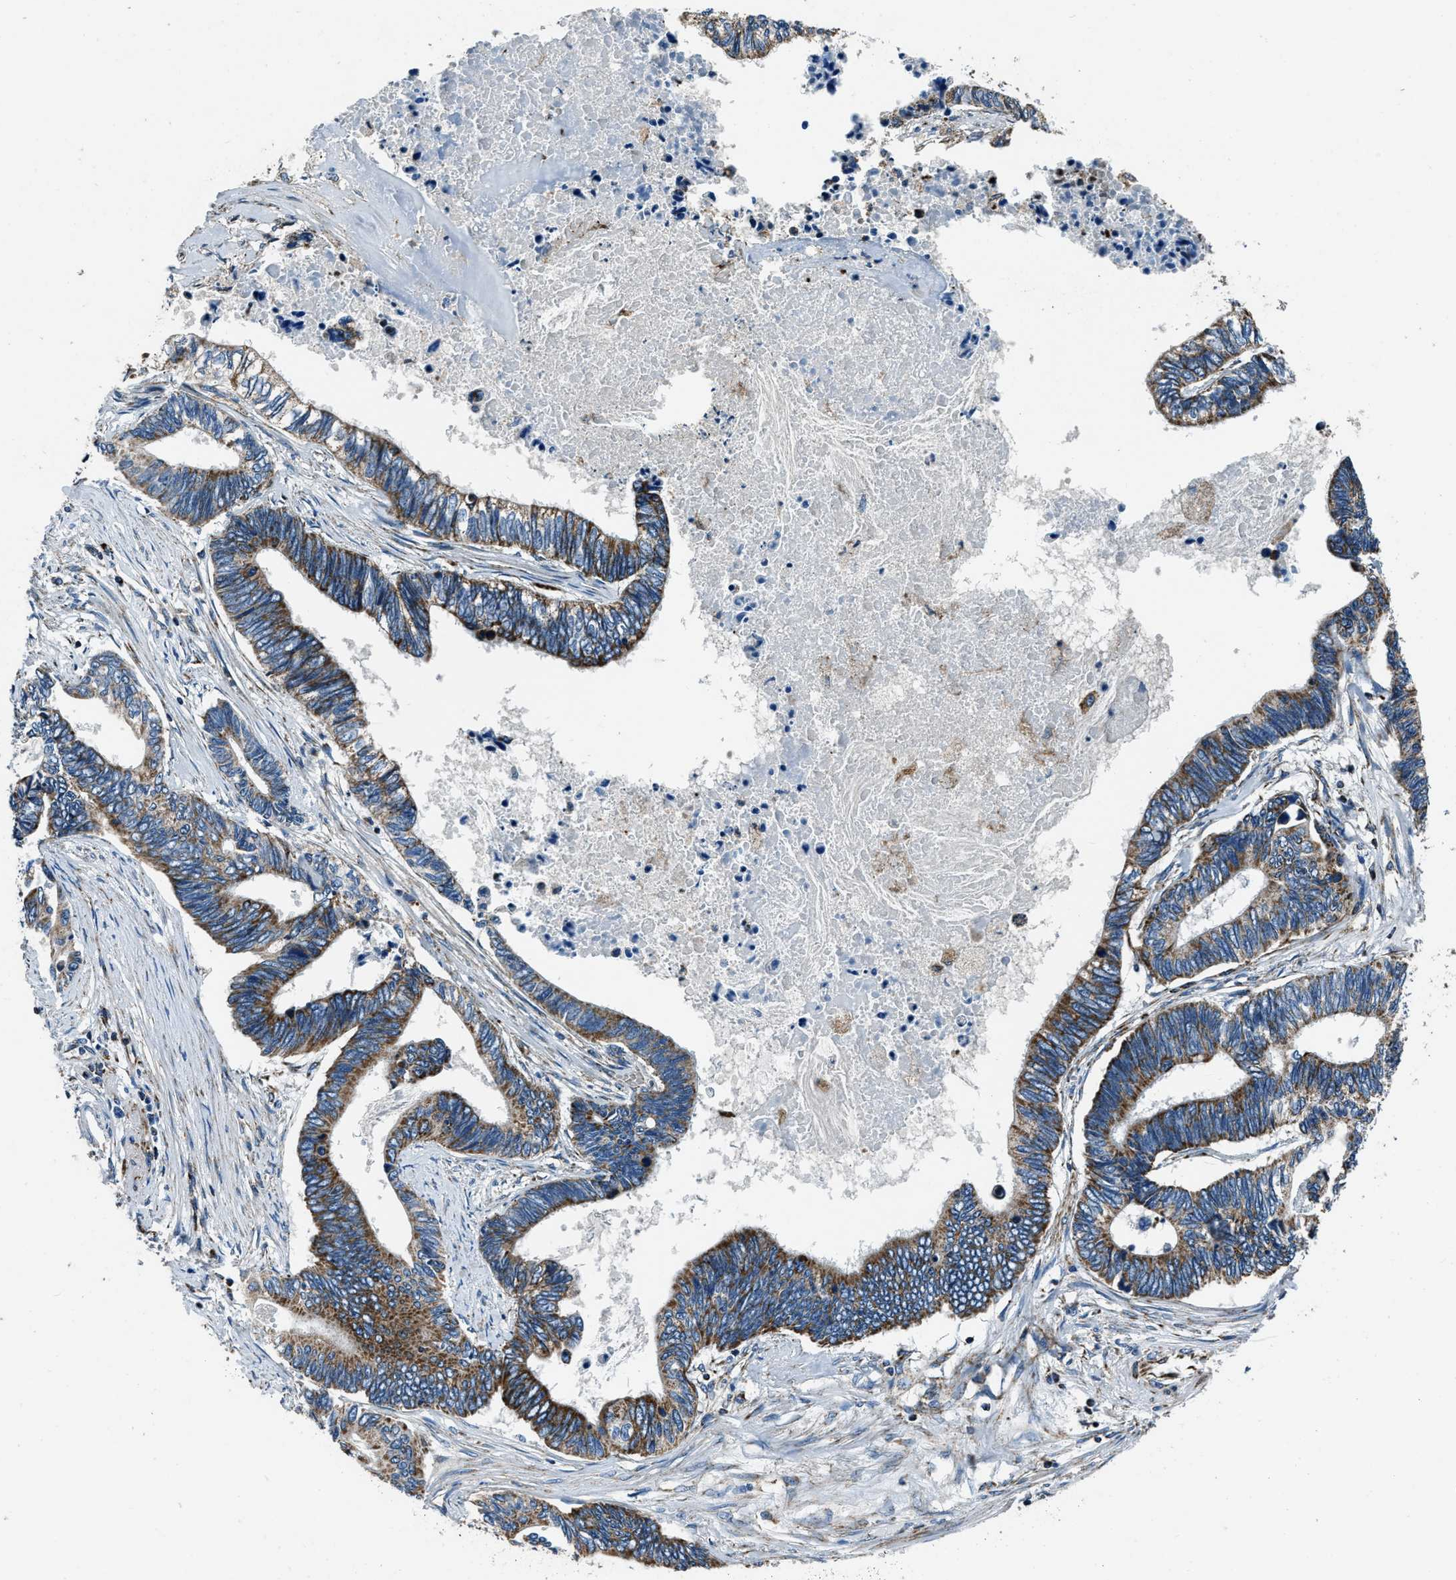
{"staining": {"intensity": "strong", "quantity": "25%-75%", "location": "cytoplasmic/membranous"}, "tissue": "pancreatic cancer", "cell_type": "Tumor cells", "image_type": "cancer", "snomed": [{"axis": "morphology", "description": "Adenocarcinoma, NOS"}, {"axis": "topography", "description": "Pancreas"}], "caption": "This is an image of immunohistochemistry staining of pancreatic cancer (adenocarcinoma), which shows strong expression in the cytoplasmic/membranous of tumor cells.", "gene": "OGDH", "patient": {"sex": "female", "age": 70}}